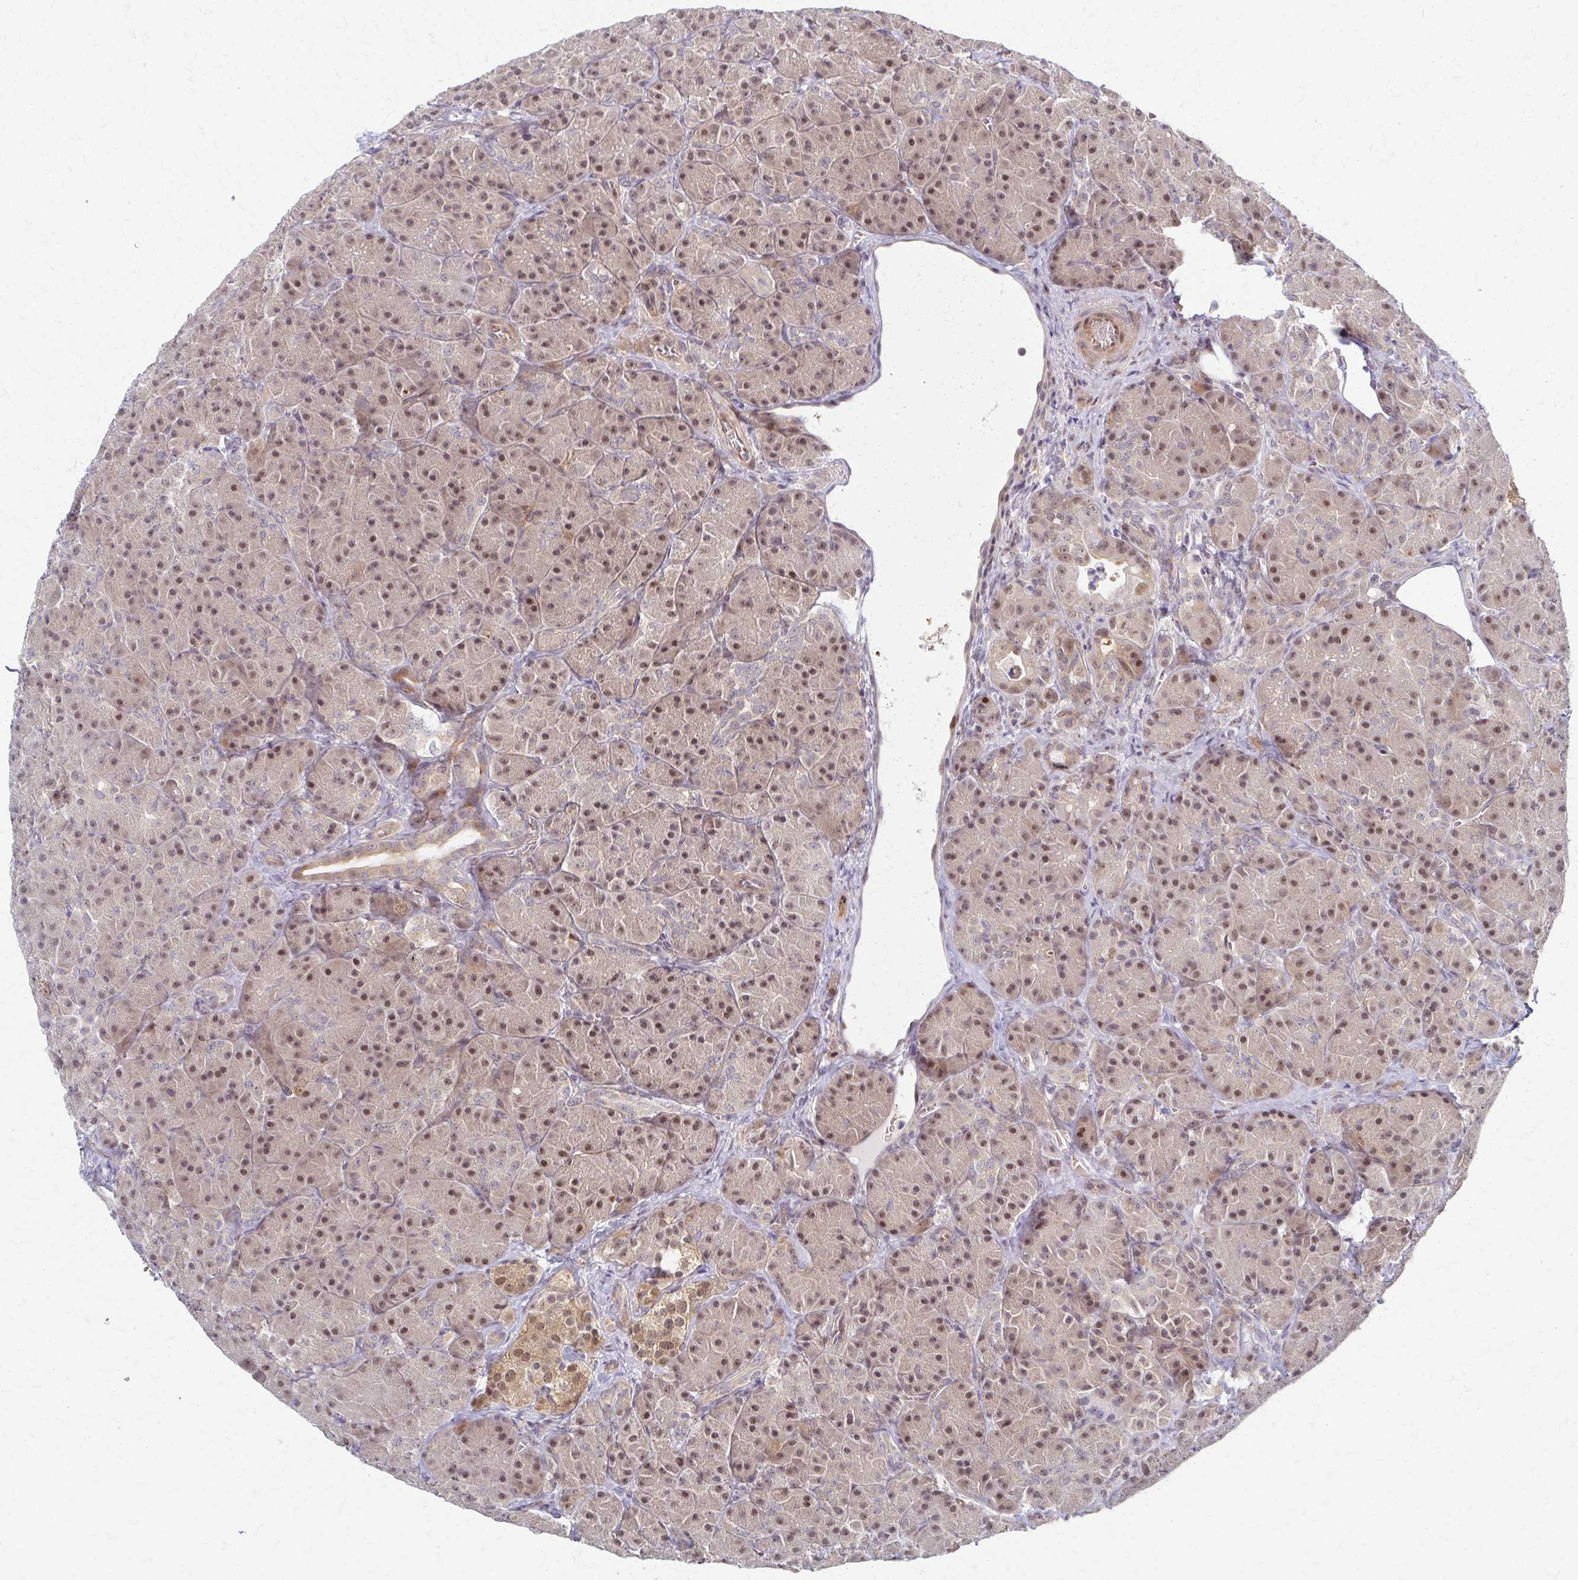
{"staining": {"intensity": "moderate", "quantity": ">75%", "location": "nuclear"}, "tissue": "pancreas", "cell_type": "Exocrine glandular cells", "image_type": "normal", "snomed": [{"axis": "morphology", "description": "Normal tissue, NOS"}, {"axis": "topography", "description": "Pancreas"}], "caption": "Unremarkable pancreas demonstrates moderate nuclear staining in approximately >75% of exocrine glandular cells, visualized by immunohistochemistry.", "gene": "PSMD7", "patient": {"sex": "male", "age": 57}}